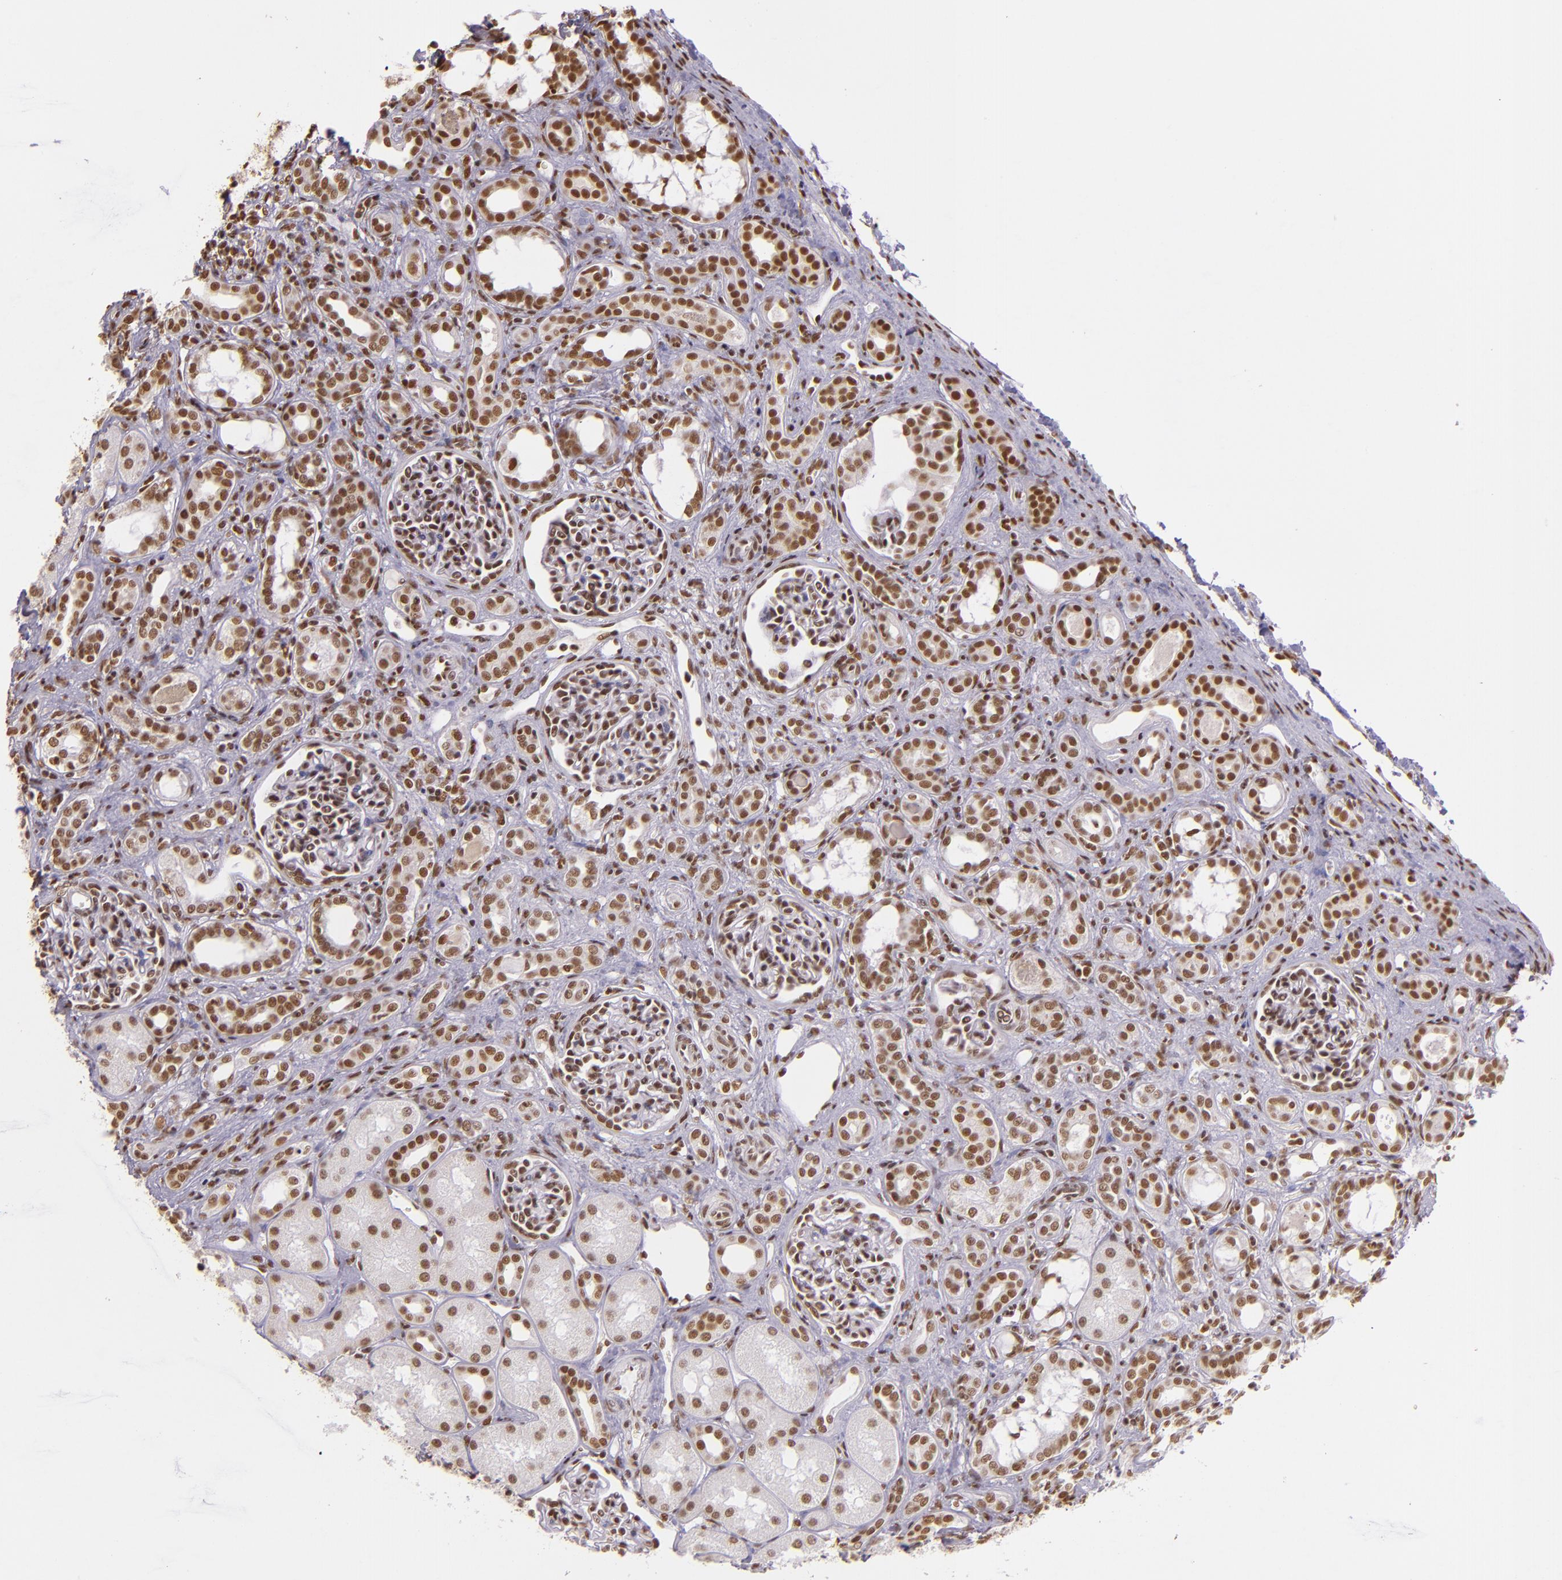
{"staining": {"intensity": "moderate", "quantity": ">75%", "location": "nuclear"}, "tissue": "kidney", "cell_type": "Cells in glomeruli", "image_type": "normal", "snomed": [{"axis": "morphology", "description": "Normal tissue, NOS"}, {"axis": "topography", "description": "Kidney"}], "caption": "Cells in glomeruli show moderate nuclear staining in approximately >75% of cells in benign kidney. The protein of interest is shown in brown color, while the nuclei are stained blue.", "gene": "USF1", "patient": {"sex": "male", "age": 7}}